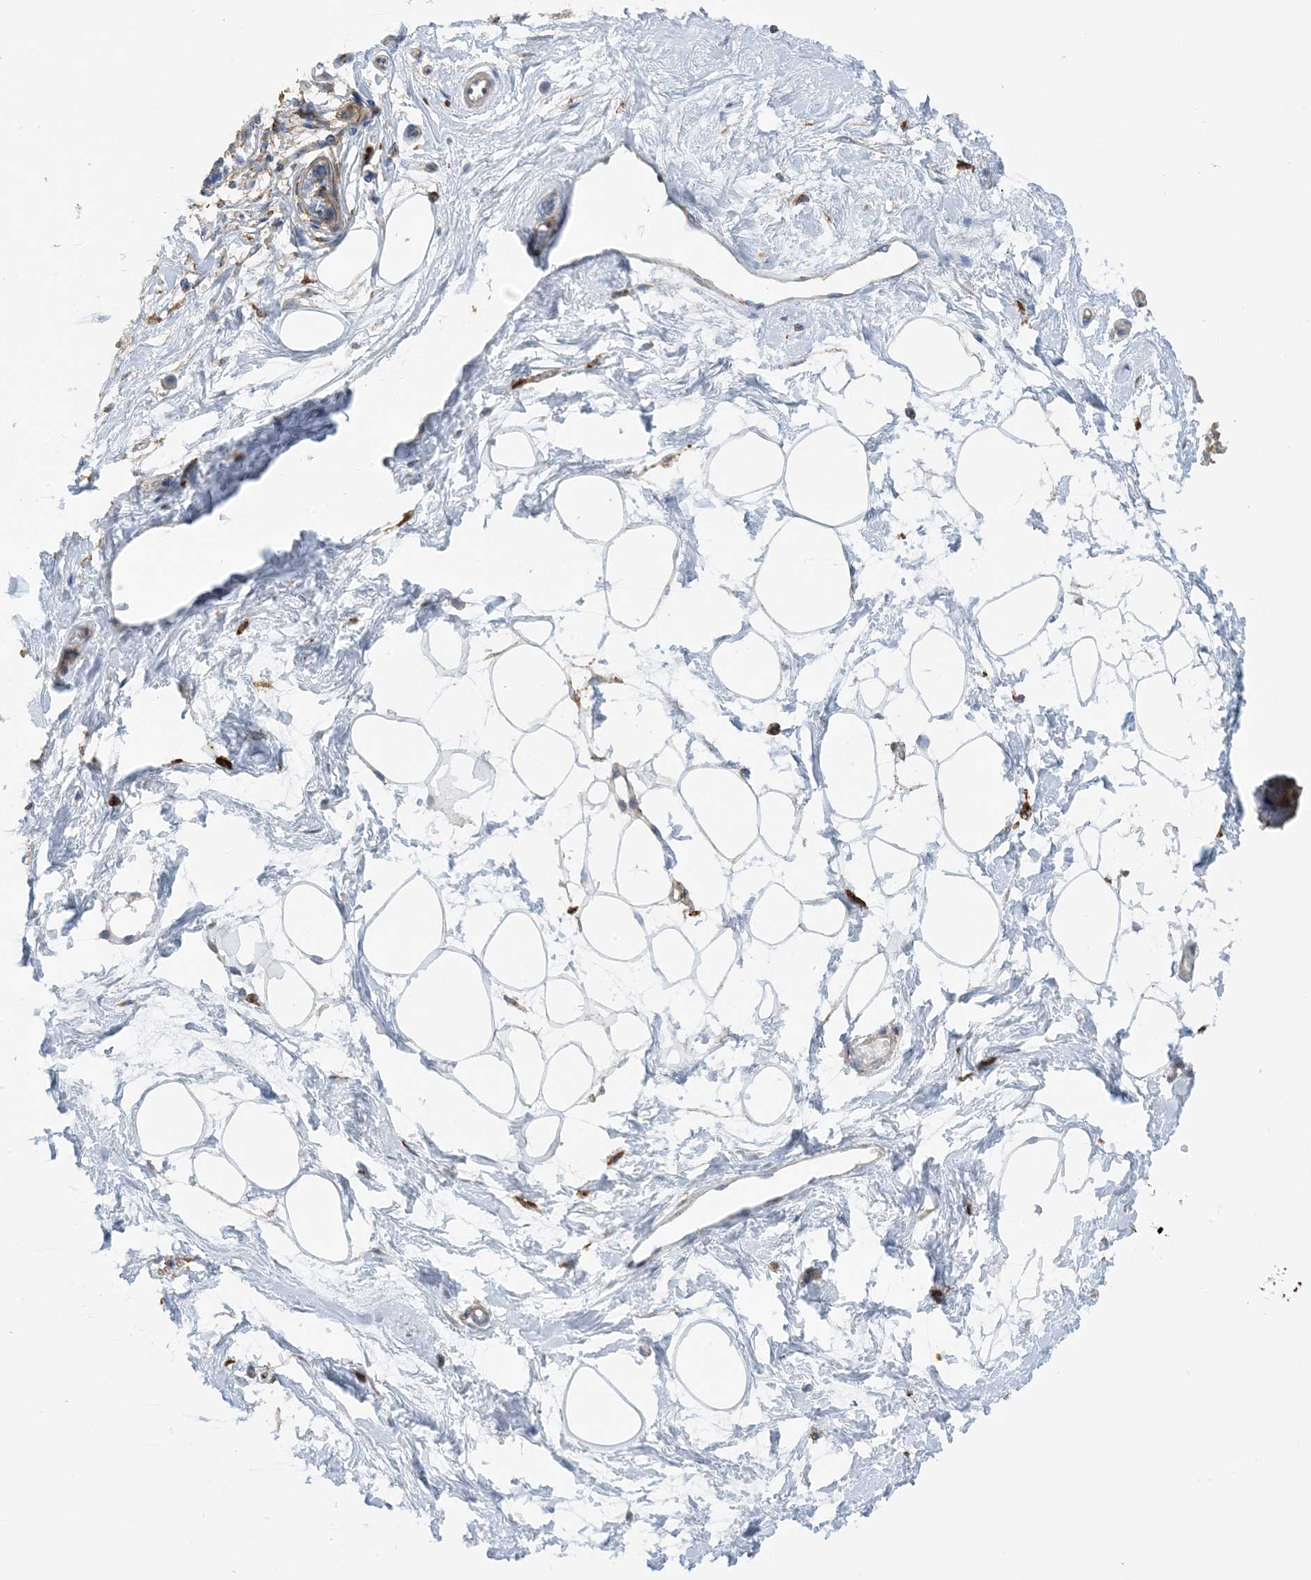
{"staining": {"intensity": "negative", "quantity": "none", "location": "none"}, "tissue": "breast", "cell_type": "Adipocytes", "image_type": "normal", "snomed": [{"axis": "morphology", "description": "Normal tissue, NOS"}, {"axis": "topography", "description": "Breast"}], "caption": "The image reveals no significant positivity in adipocytes of breast.", "gene": "CALHM5", "patient": {"sex": "female", "age": 45}}